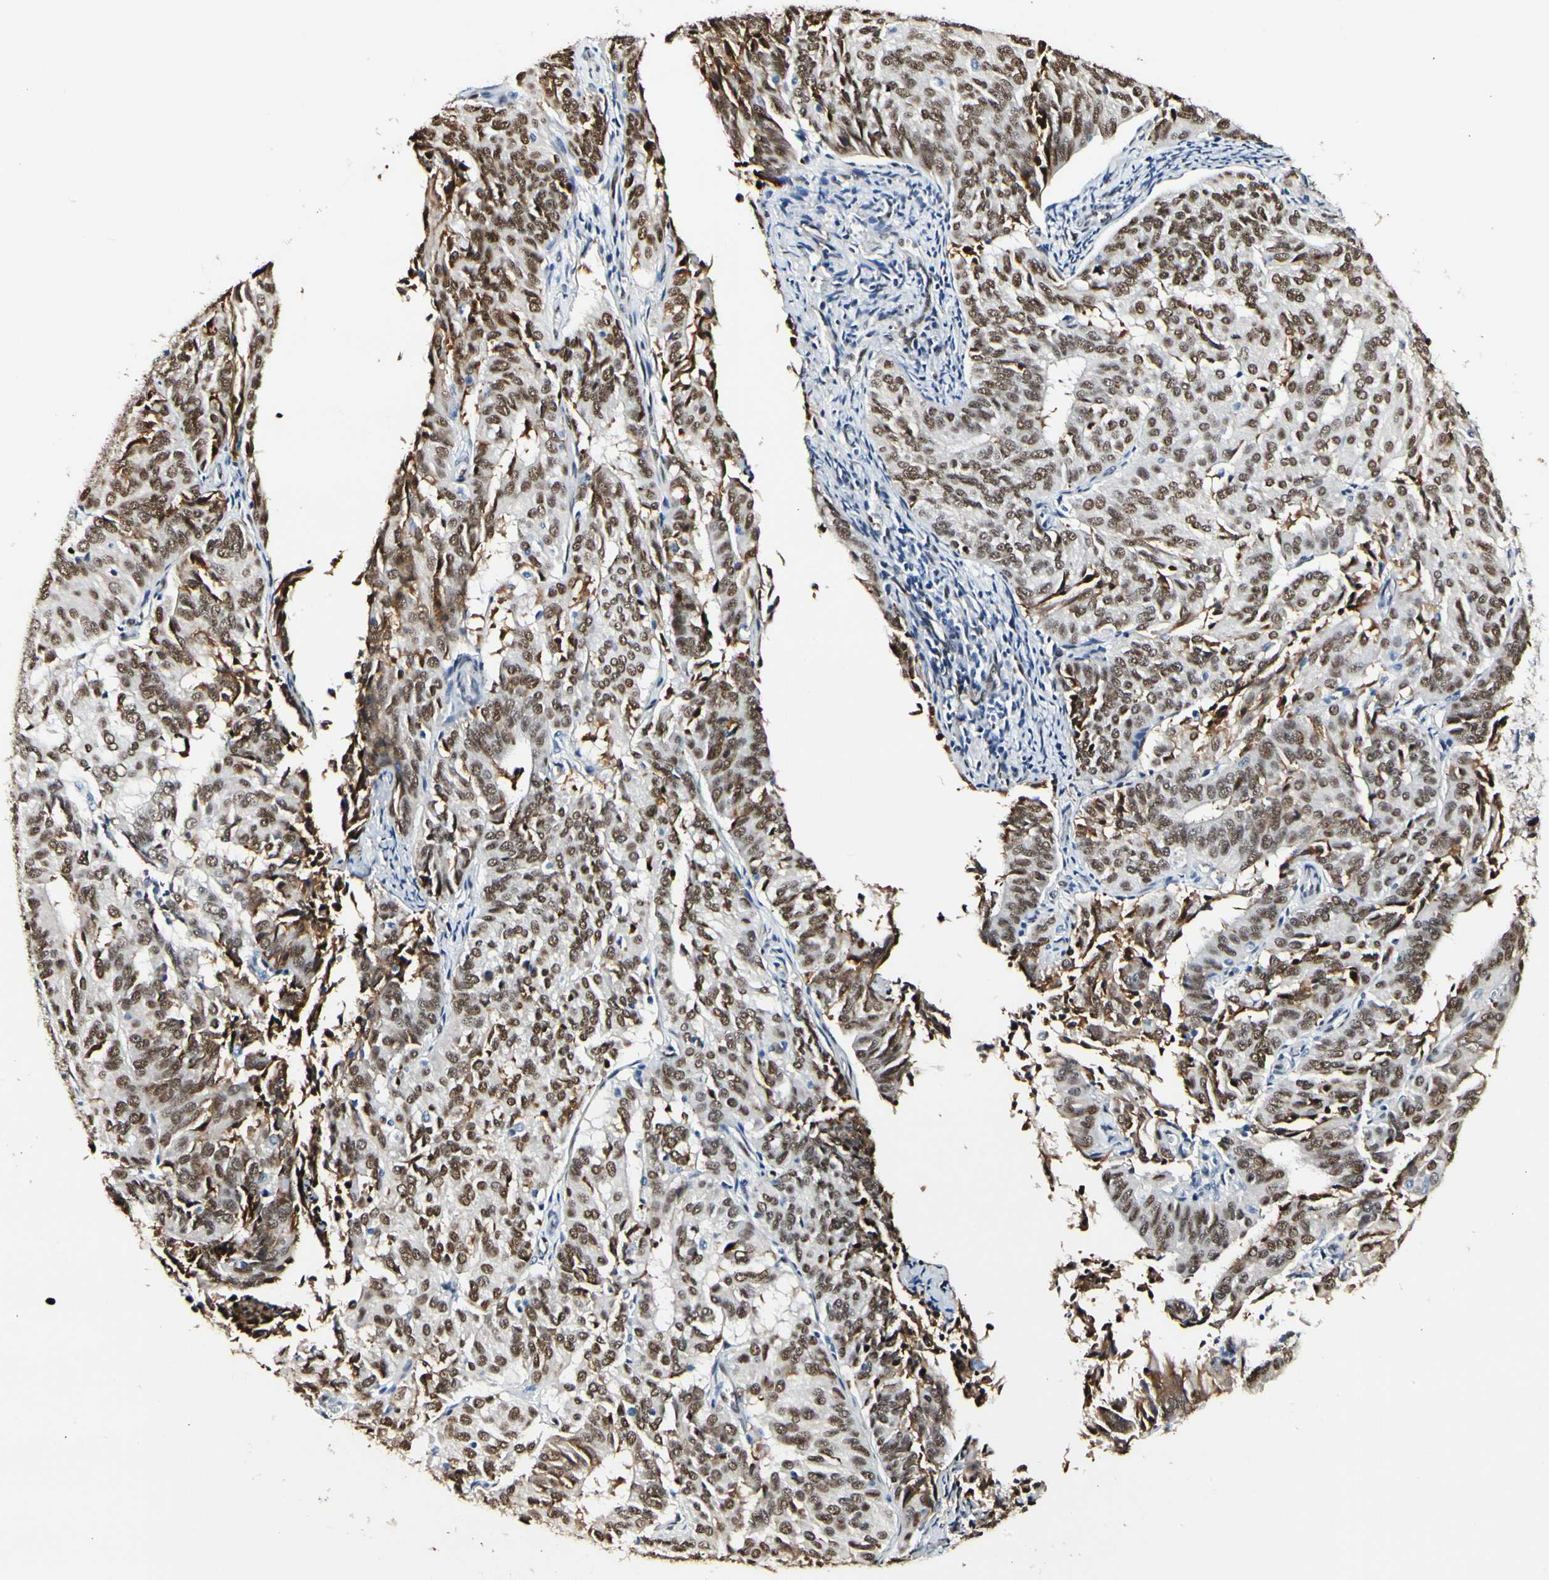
{"staining": {"intensity": "moderate", "quantity": ">75%", "location": "nuclear"}, "tissue": "endometrial cancer", "cell_type": "Tumor cells", "image_type": "cancer", "snomed": [{"axis": "morphology", "description": "Adenocarcinoma, NOS"}, {"axis": "topography", "description": "Uterus"}], "caption": "IHC photomicrograph of endometrial cancer stained for a protein (brown), which shows medium levels of moderate nuclear expression in about >75% of tumor cells.", "gene": "NFIA", "patient": {"sex": "female", "age": 60}}